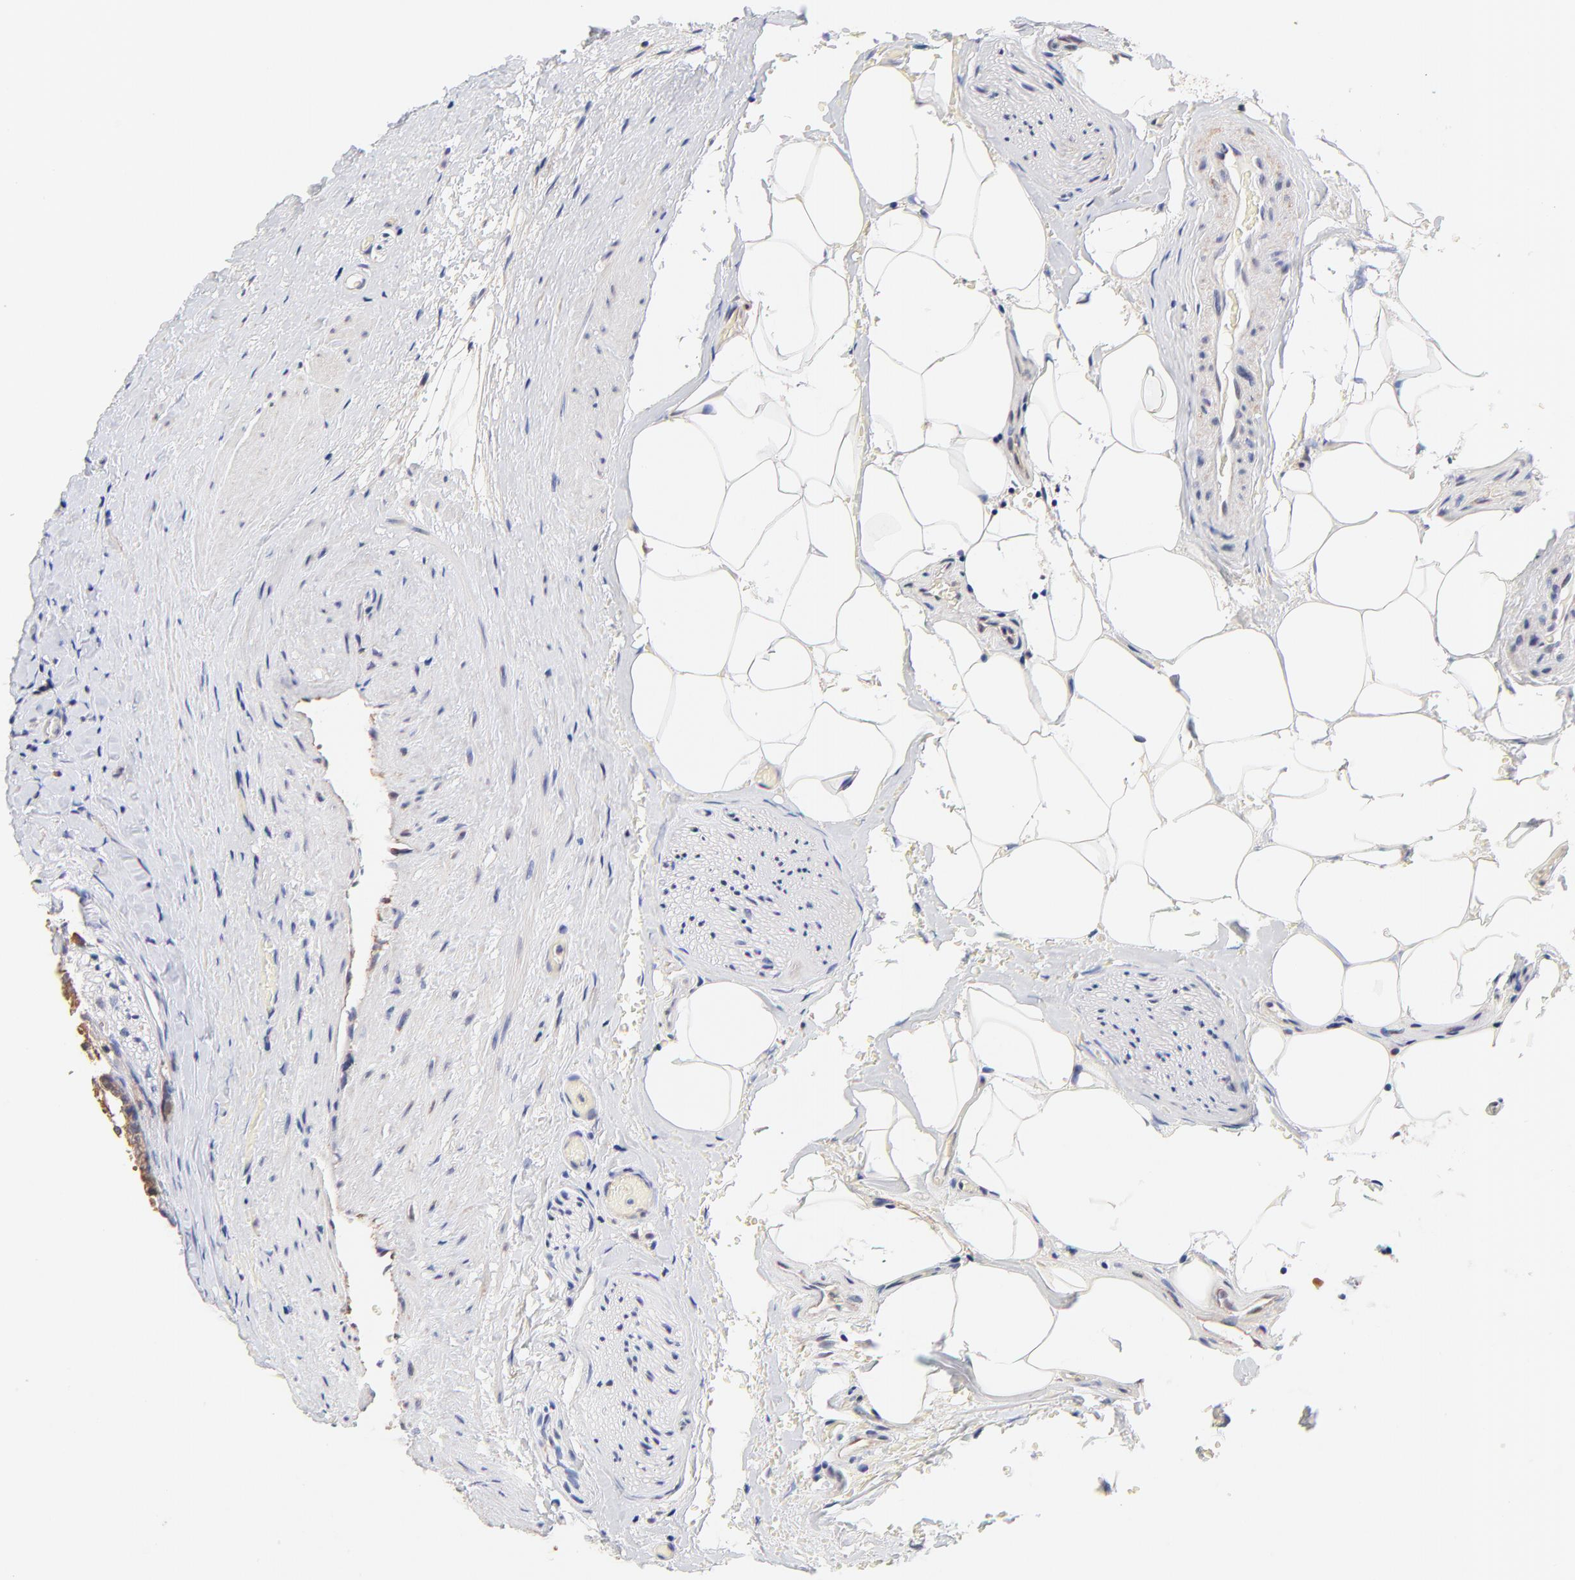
{"staining": {"intensity": "moderate", "quantity": ">75%", "location": "cytoplasmic/membranous"}, "tissue": "prostate cancer", "cell_type": "Tumor cells", "image_type": "cancer", "snomed": [{"axis": "morphology", "description": "Adenocarcinoma, Medium grade"}, {"axis": "topography", "description": "Prostate"}], "caption": "Protein positivity by immunohistochemistry (IHC) exhibits moderate cytoplasmic/membranous staining in approximately >75% of tumor cells in prostate adenocarcinoma (medium-grade). The staining was performed using DAB to visualize the protein expression in brown, while the nuclei were stained in blue with hematoxylin (Magnification: 20x).", "gene": "PTK7", "patient": {"sex": "male", "age": 59}}